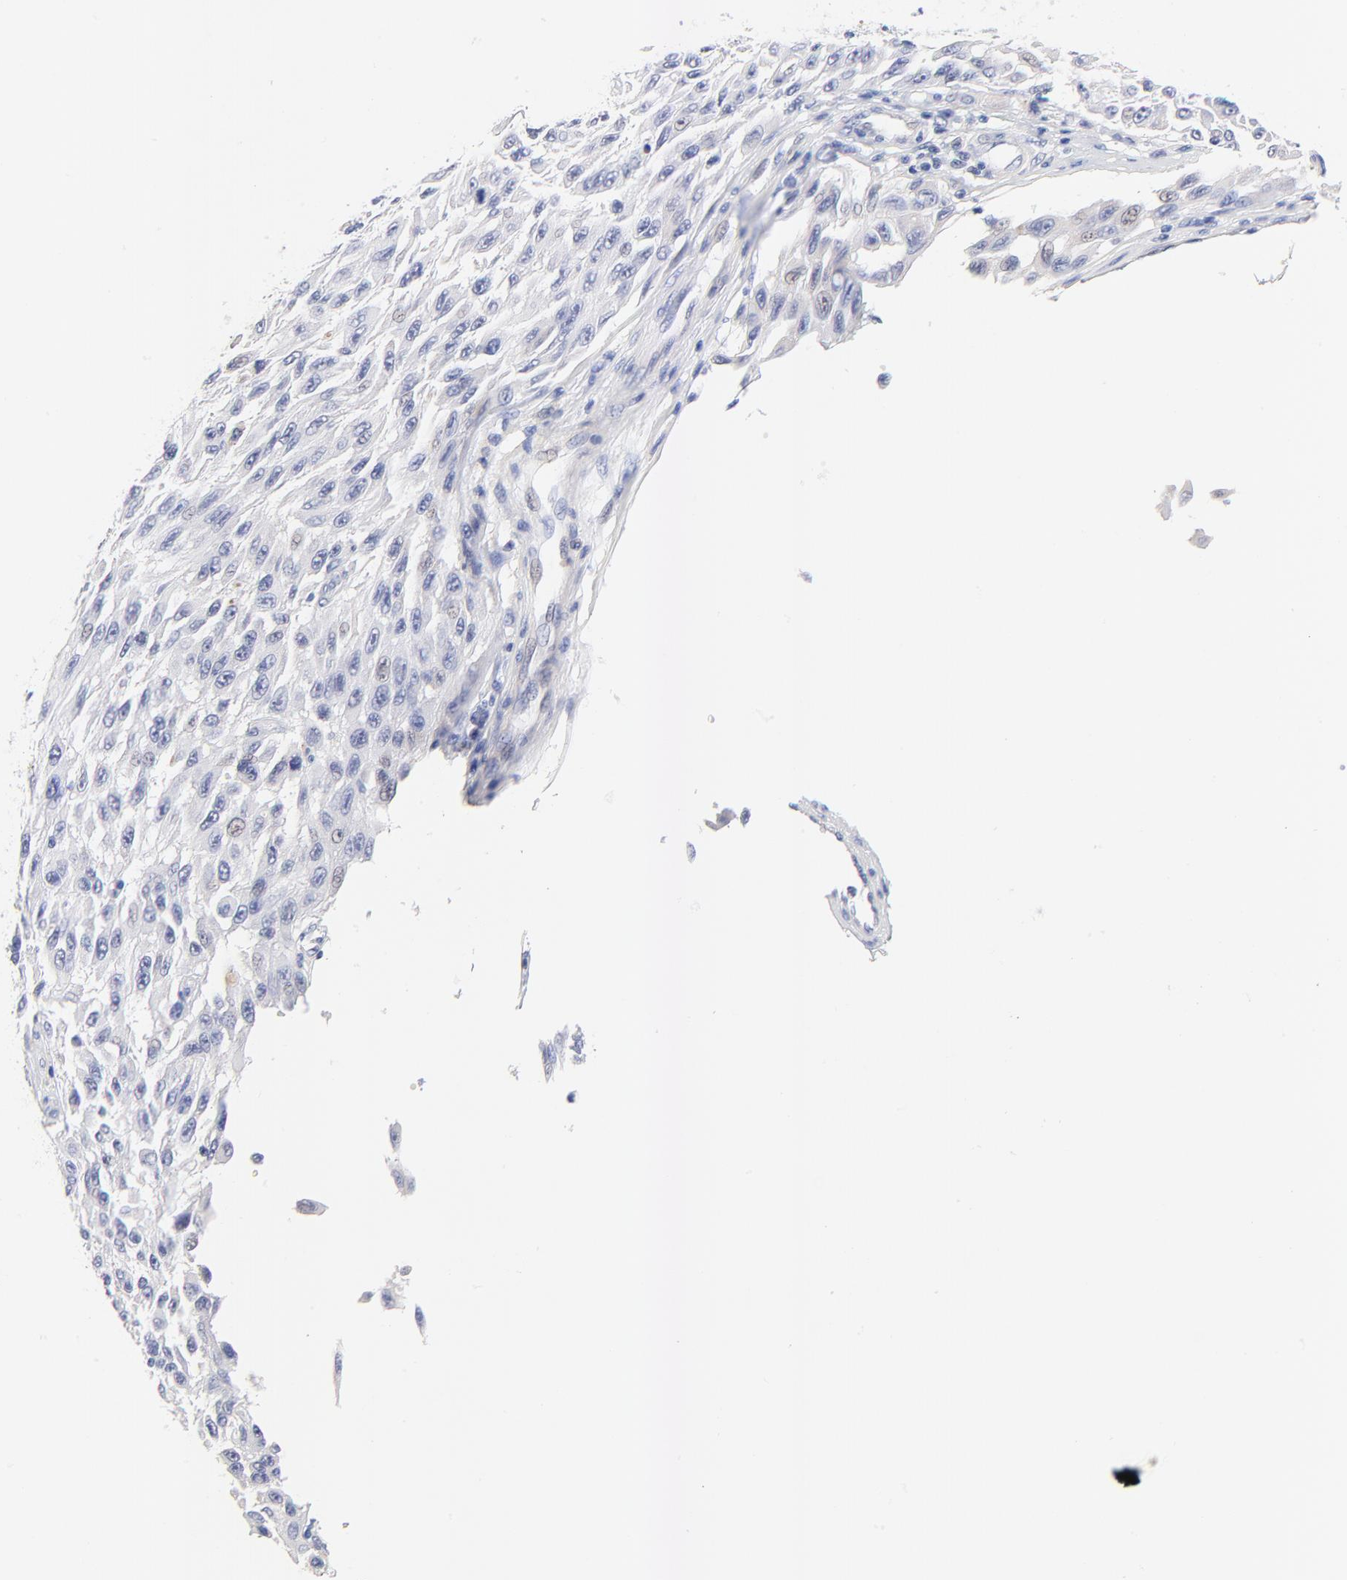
{"staining": {"intensity": "negative", "quantity": "none", "location": "none"}, "tissue": "melanoma", "cell_type": "Tumor cells", "image_type": "cancer", "snomed": [{"axis": "morphology", "description": "Malignant melanoma, NOS"}, {"axis": "topography", "description": "Skin"}], "caption": "Immunohistochemical staining of malignant melanoma demonstrates no significant staining in tumor cells.", "gene": "FAM117B", "patient": {"sex": "male", "age": 30}}